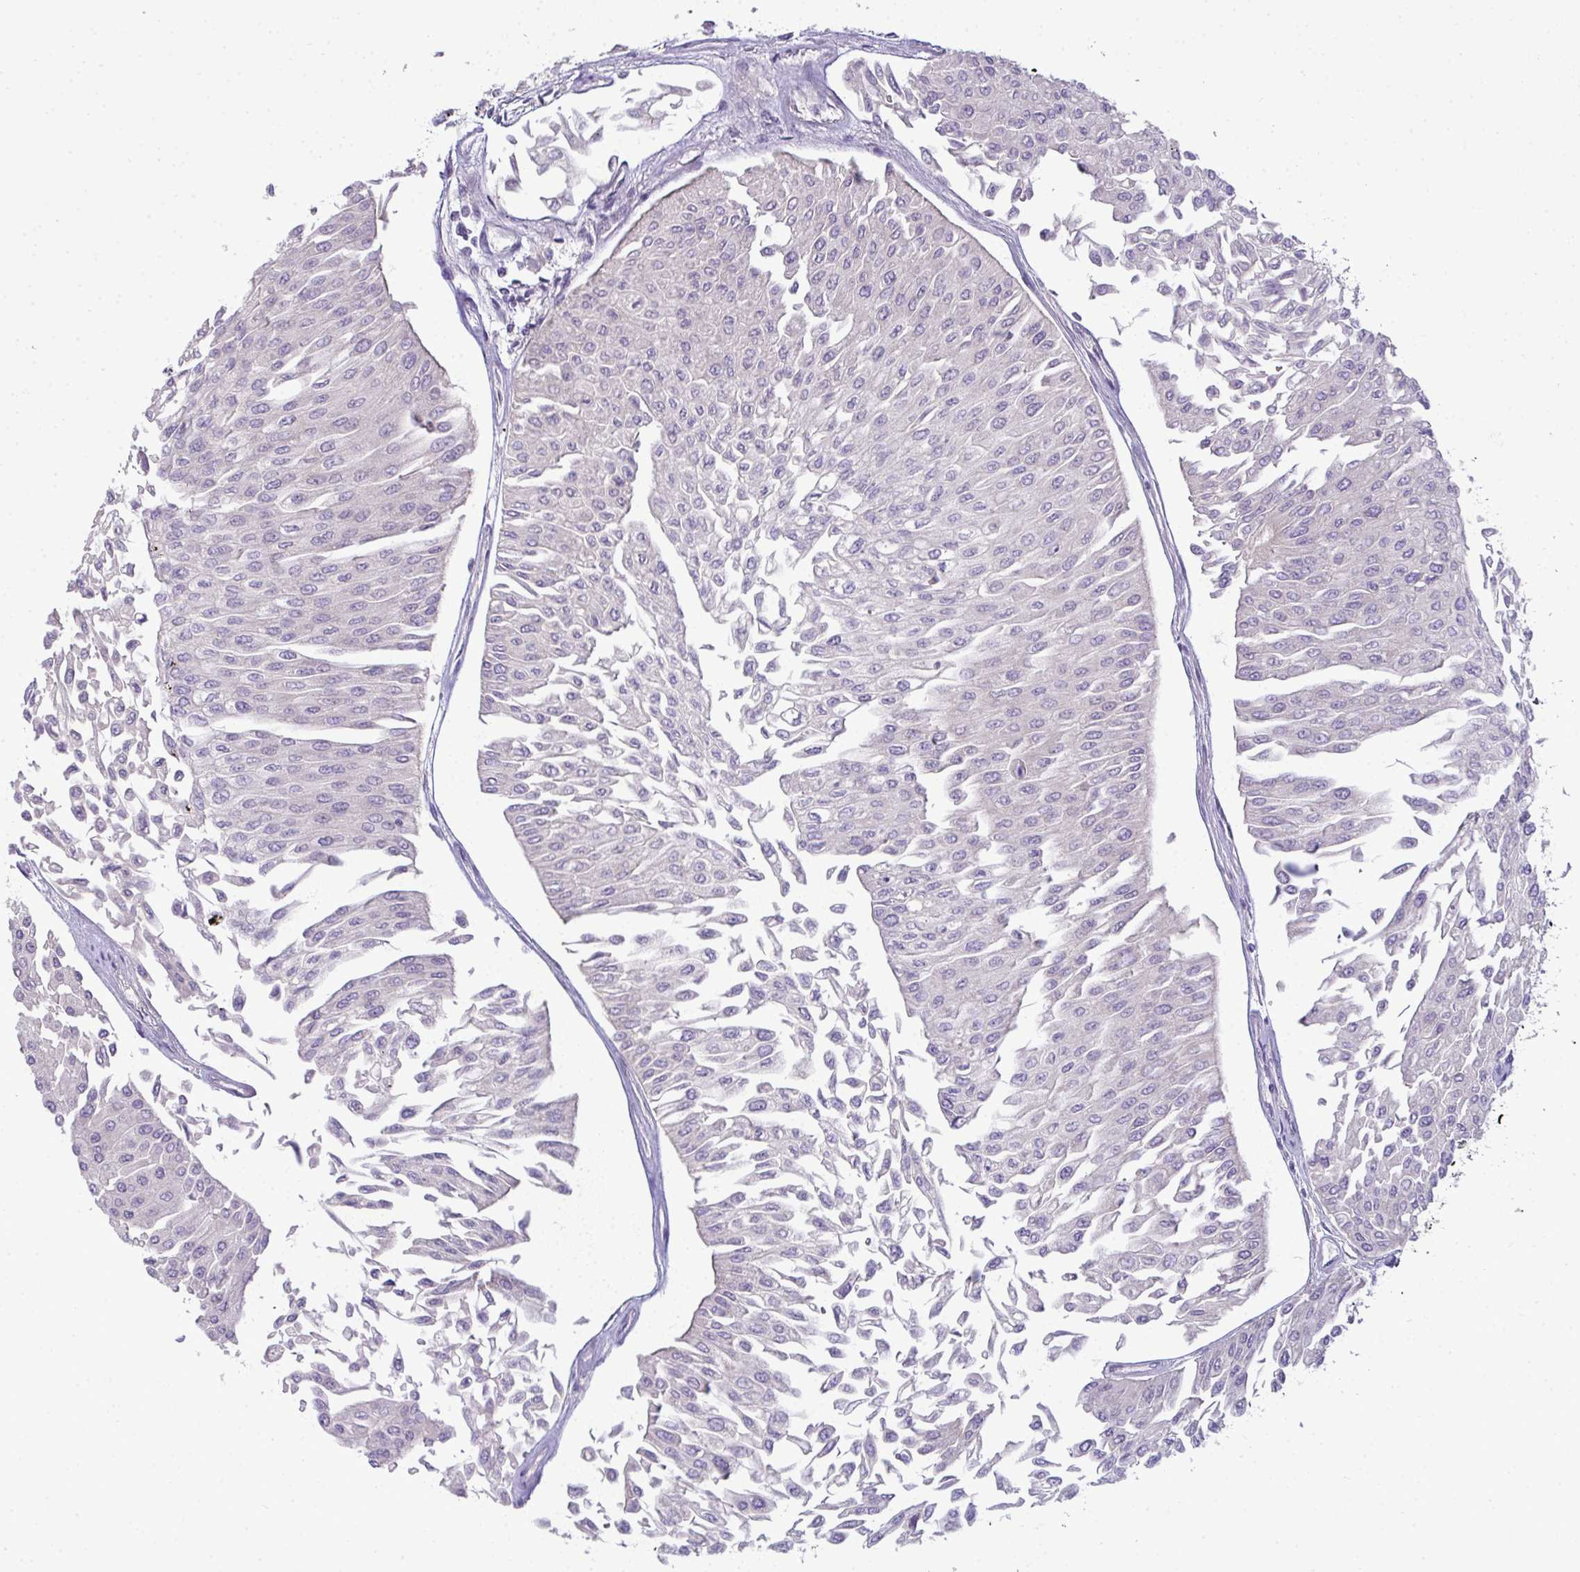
{"staining": {"intensity": "negative", "quantity": "none", "location": "none"}, "tissue": "urothelial cancer", "cell_type": "Tumor cells", "image_type": "cancer", "snomed": [{"axis": "morphology", "description": "Urothelial carcinoma, Low grade"}, {"axis": "topography", "description": "Urinary bladder"}], "caption": "Immunohistochemistry image of urothelial carcinoma (low-grade) stained for a protein (brown), which shows no expression in tumor cells. (DAB (3,3'-diaminobenzidine) immunohistochemistry with hematoxylin counter stain).", "gene": "NT5C1A", "patient": {"sex": "male", "age": 67}}